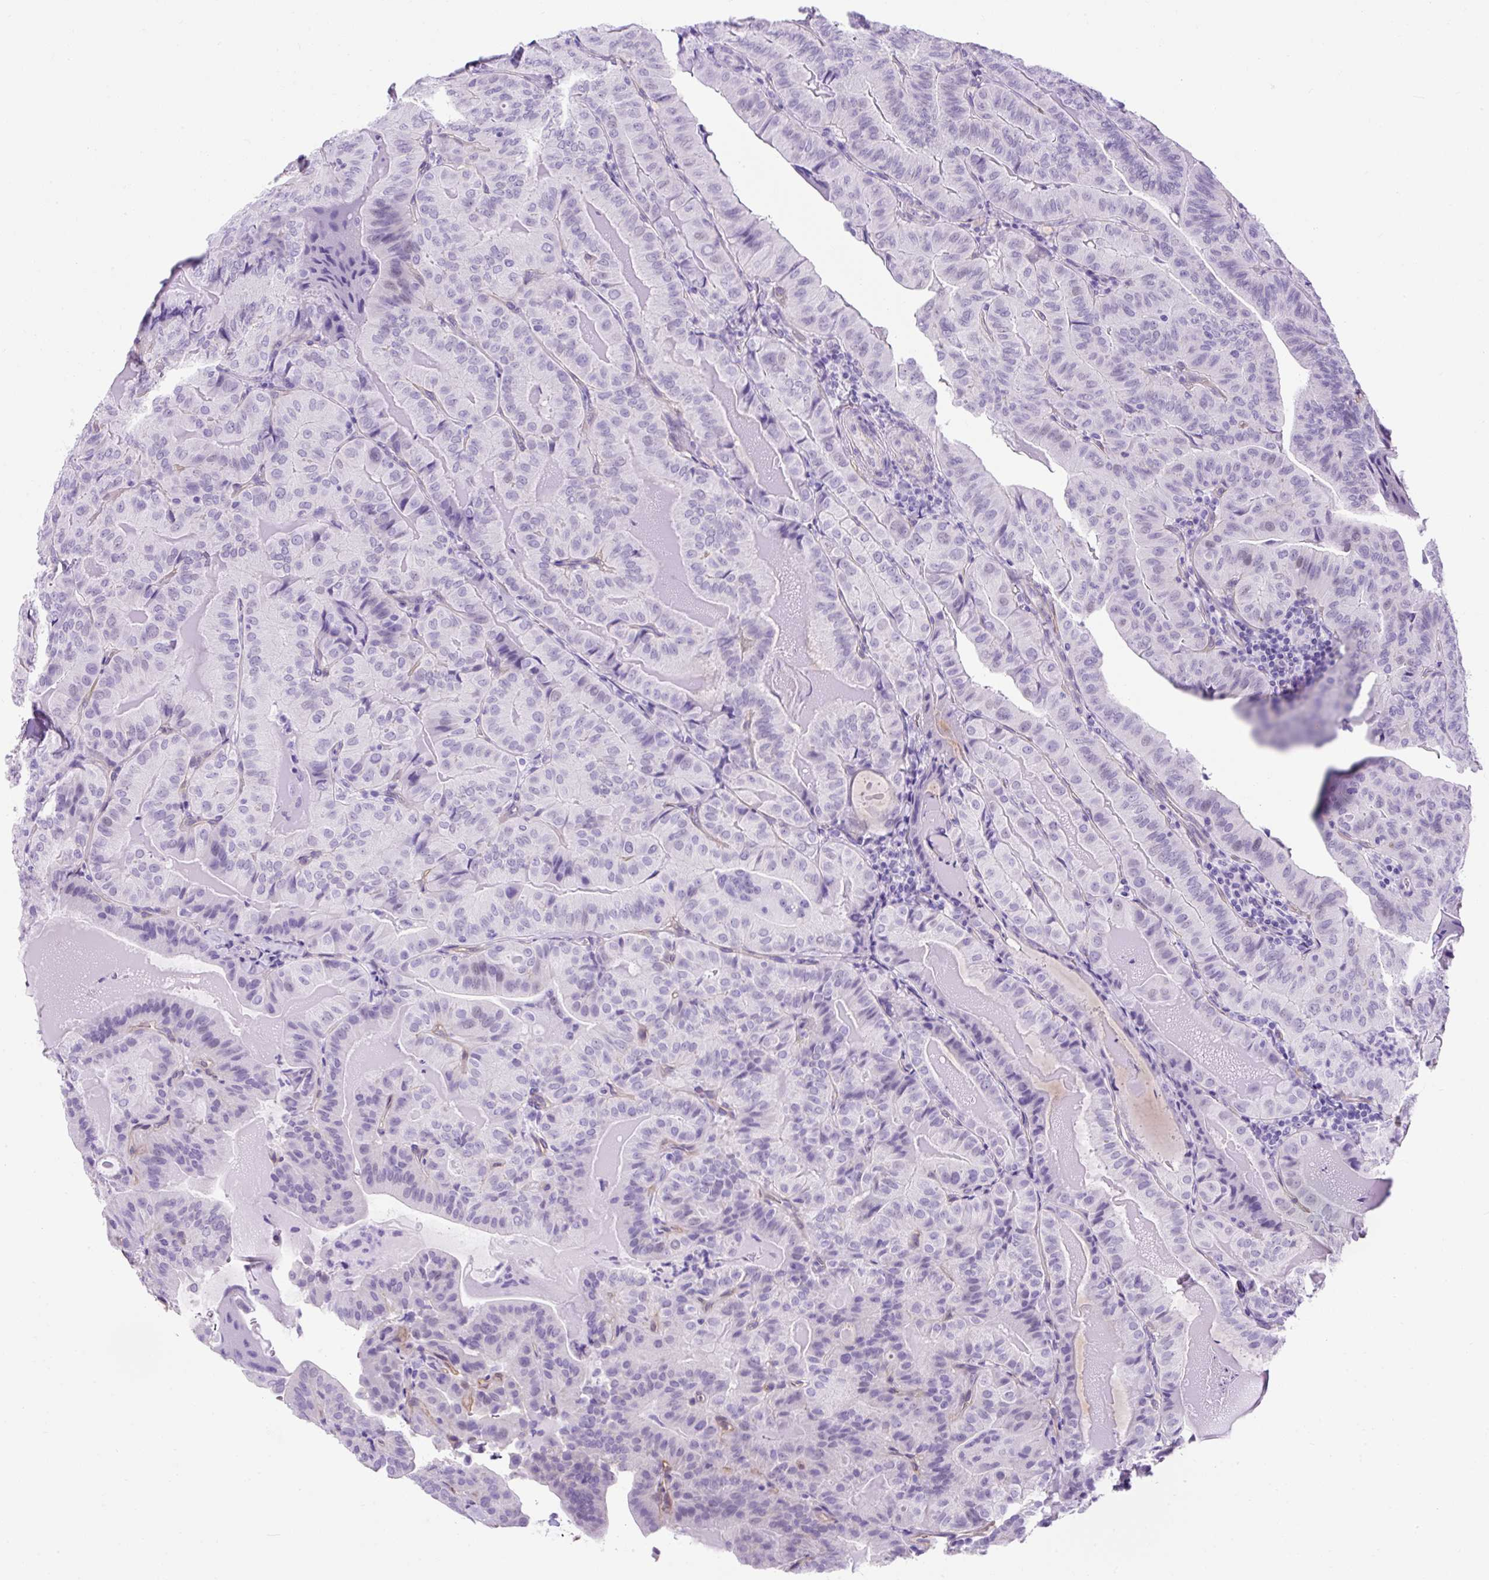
{"staining": {"intensity": "negative", "quantity": "none", "location": "none"}, "tissue": "thyroid cancer", "cell_type": "Tumor cells", "image_type": "cancer", "snomed": [{"axis": "morphology", "description": "Papillary adenocarcinoma, NOS"}, {"axis": "topography", "description": "Thyroid gland"}], "caption": "Tumor cells are negative for brown protein staining in thyroid cancer.", "gene": "KRT12", "patient": {"sex": "female", "age": 68}}